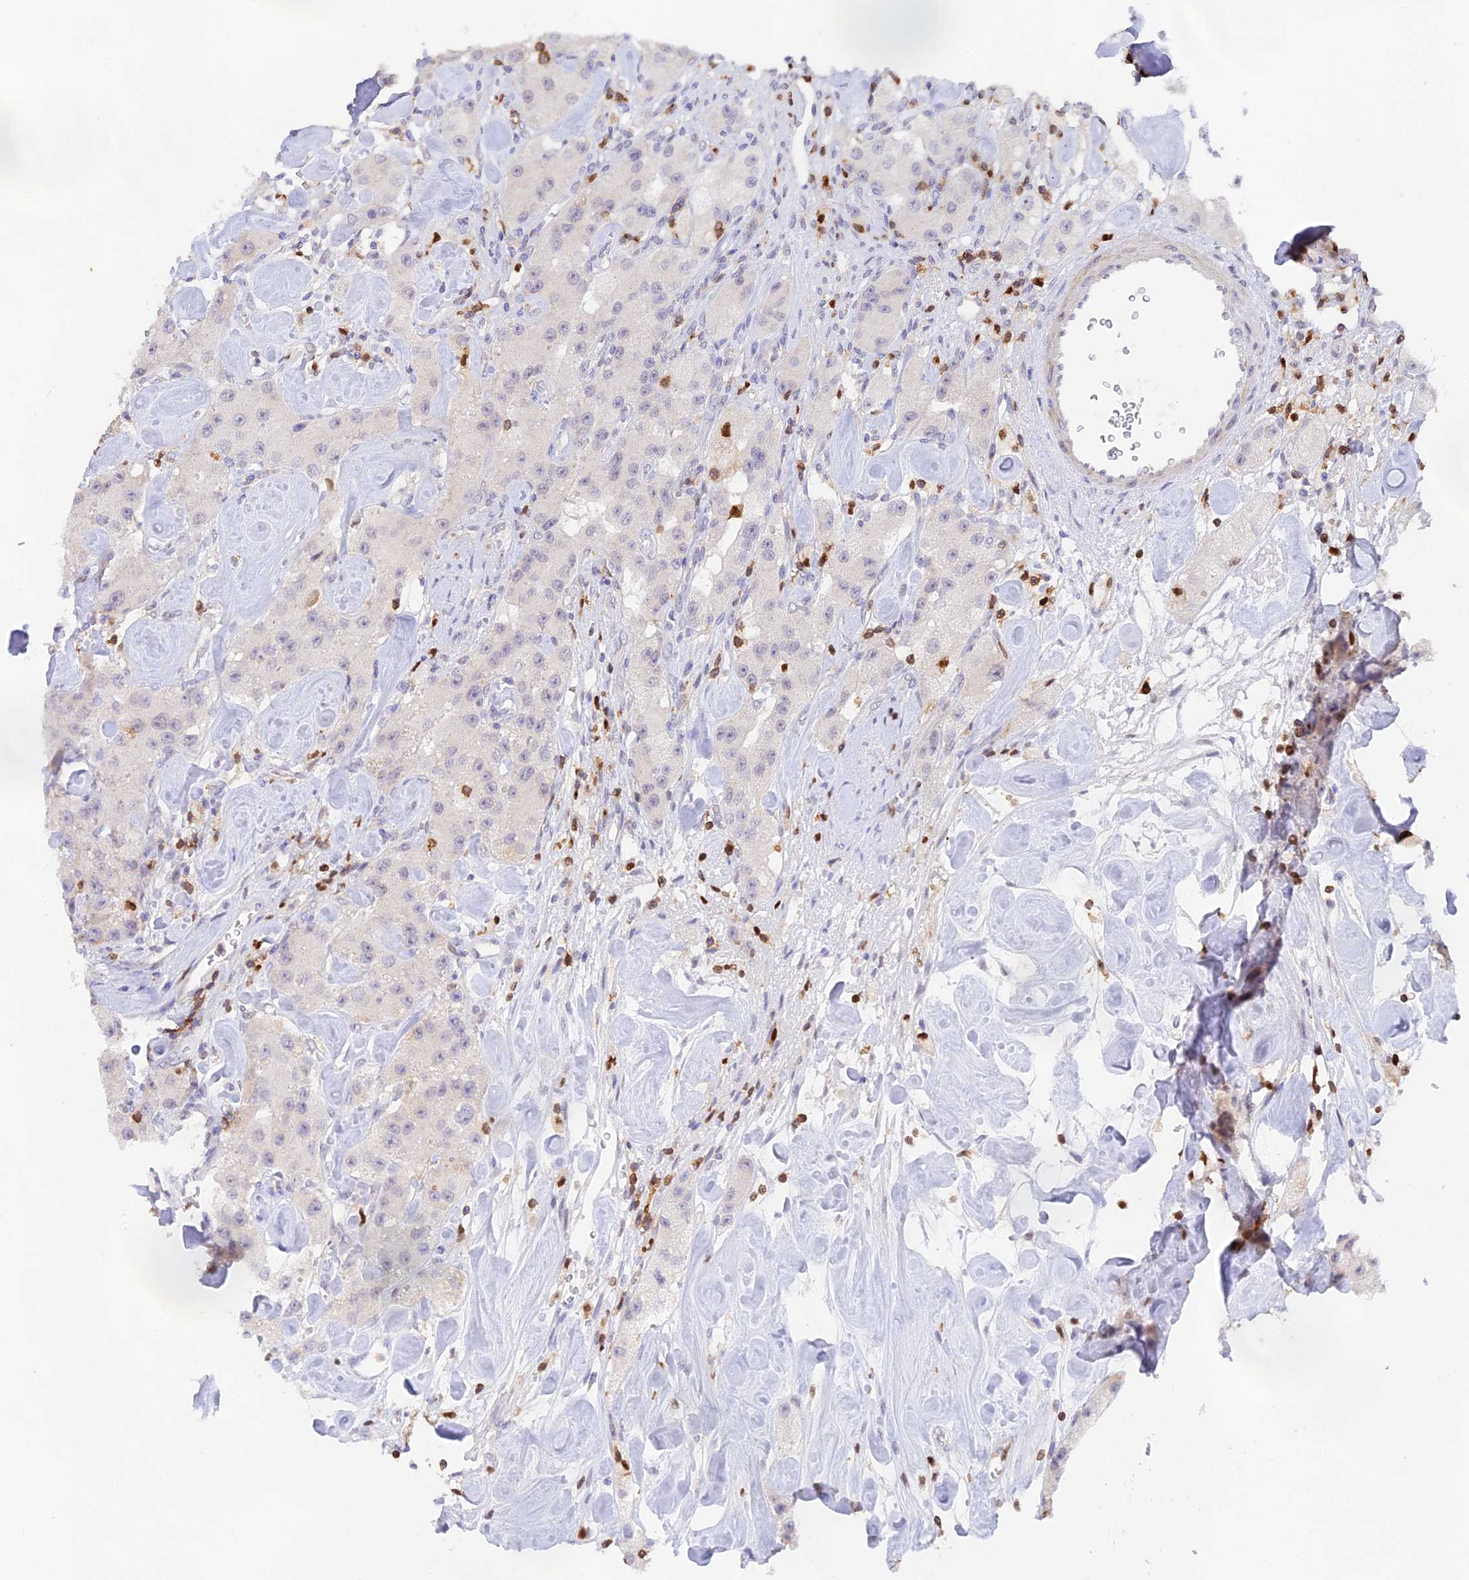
{"staining": {"intensity": "negative", "quantity": "none", "location": "none"}, "tissue": "carcinoid", "cell_type": "Tumor cells", "image_type": "cancer", "snomed": [{"axis": "morphology", "description": "Carcinoid, malignant, NOS"}, {"axis": "topography", "description": "Pancreas"}], "caption": "There is no significant expression in tumor cells of malignant carcinoid.", "gene": "DENND1C", "patient": {"sex": "male", "age": 41}}